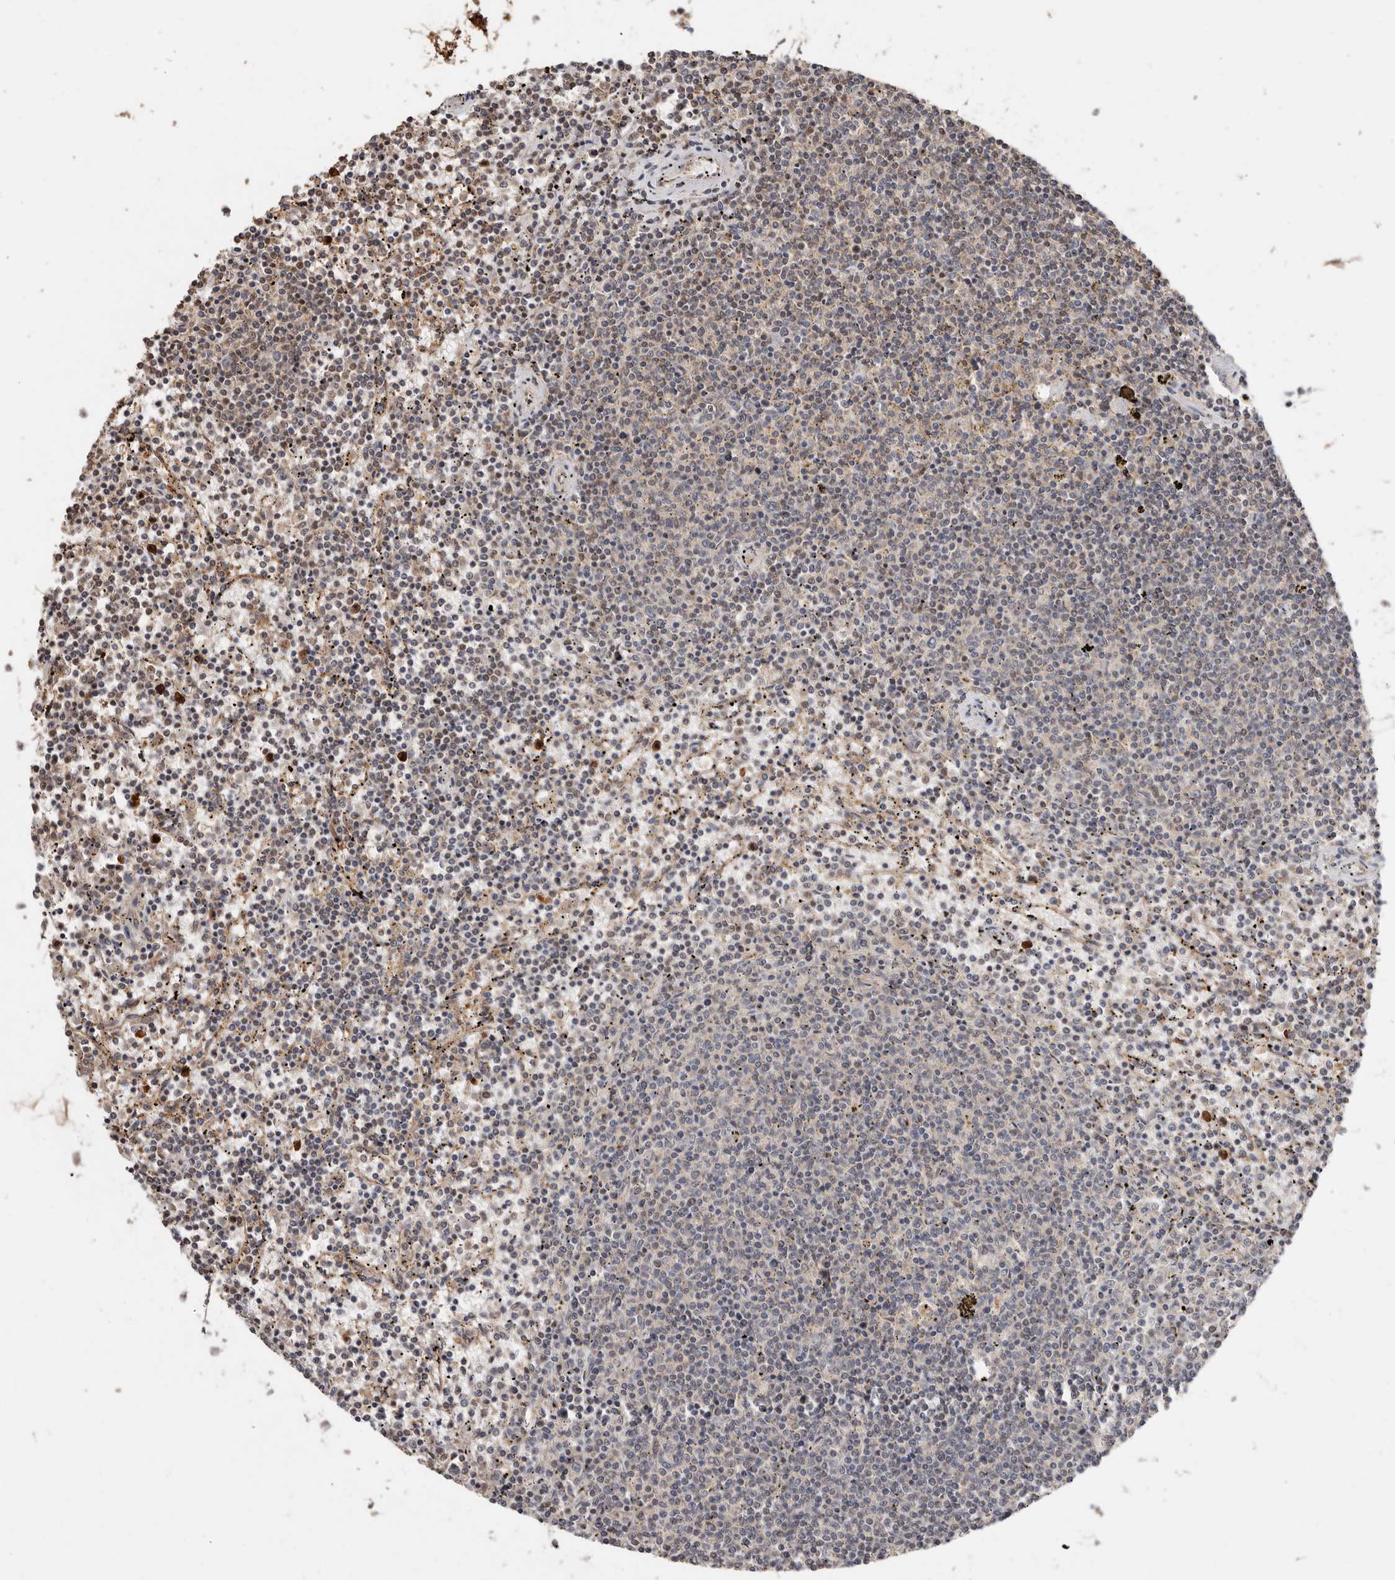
{"staining": {"intensity": "negative", "quantity": "none", "location": "none"}, "tissue": "lymphoma", "cell_type": "Tumor cells", "image_type": "cancer", "snomed": [{"axis": "morphology", "description": "Malignant lymphoma, non-Hodgkin's type, Low grade"}, {"axis": "topography", "description": "Spleen"}], "caption": "DAB (3,3'-diaminobenzidine) immunohistochemical staining of lymphoma displays no significant positivity in tumor cells. The staining was performed using DAB to visualize the protein expression in brown, while the nuclei were stained in blue with hematoxylin (Magnification: 20x).", "gene": "RSPO2", "patient": {"sex": "female", "age": 50}}